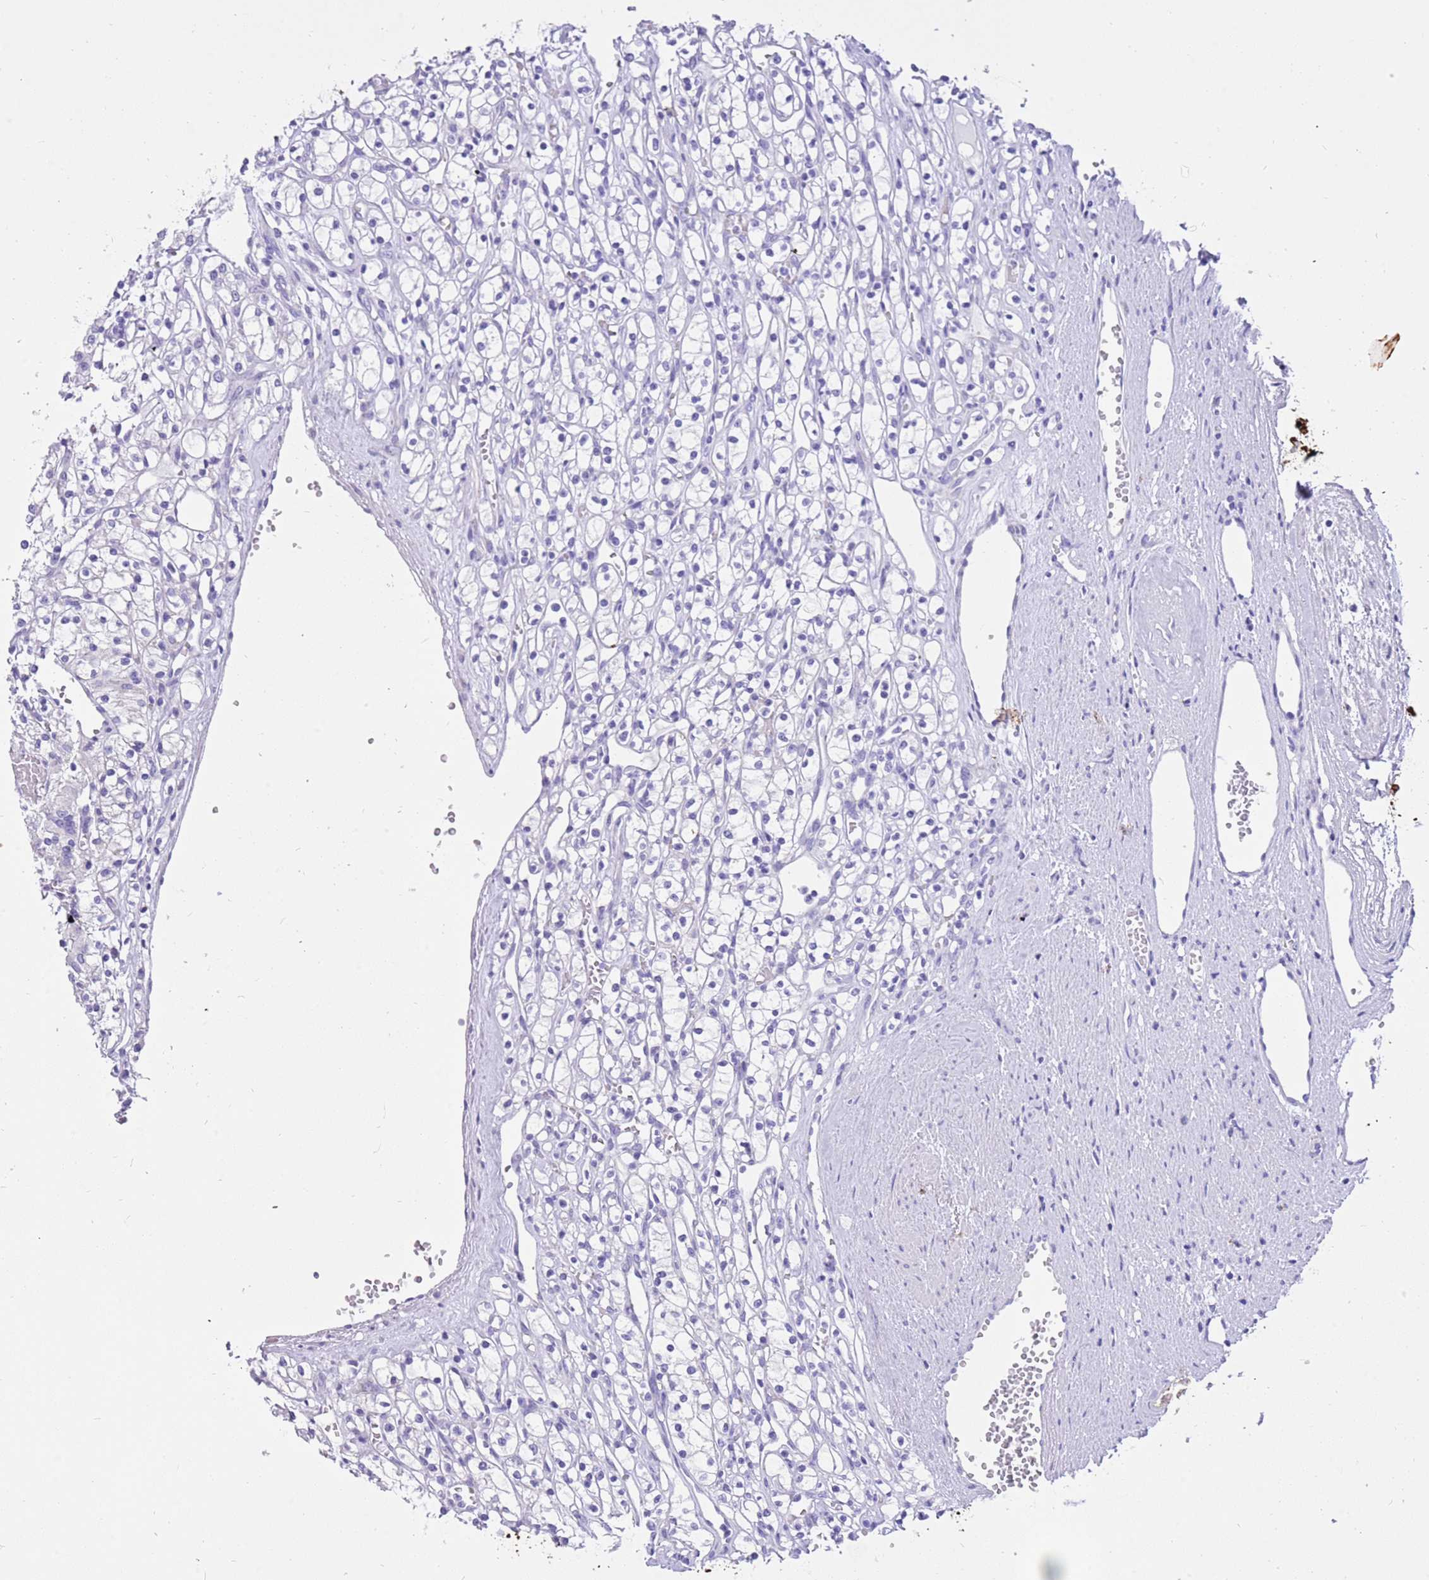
{"staining": {"intensity": "negative", "quantity": "none", "location": "none"}, "tissue": "renal cancer", "cell_type": "Tumor cells", "image_type": "cancer", "snomed": [{"axis": "morphology", "description": "Adenocarcinoma, NOS"}, {"axis": "topography", "description": "Kidney"}], "caption": "Immunohistochemical staining of human renal cancer exhibits no significant positivity in tumor cells.", "gene": "R3HDM4", "patient": {"sex": "female", "age": 59}}